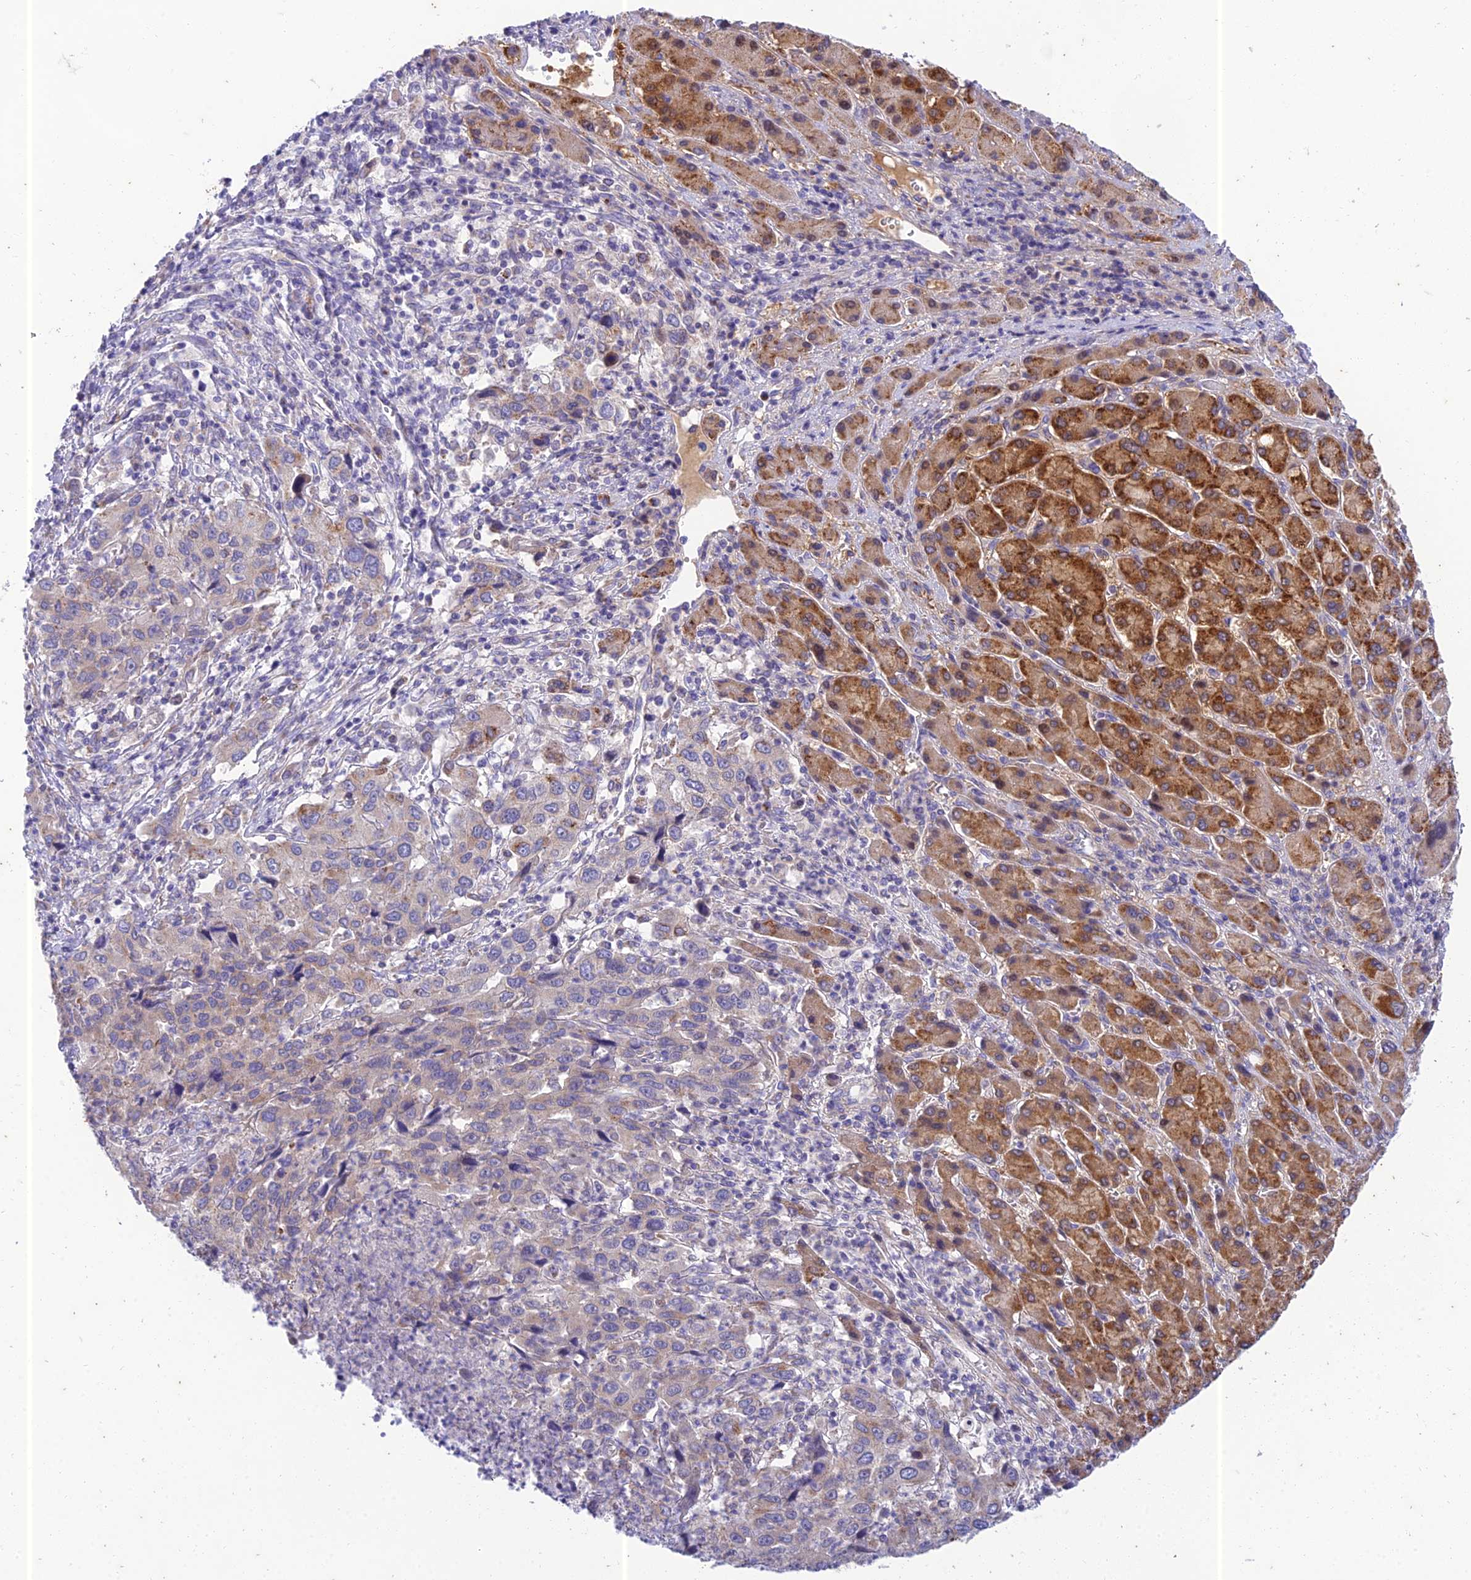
{"staining": {"intensity": "weak", "quantity": "<25%", "location": "cytoplasmic/membranous"}, "tissue": "liver cancer", "cell_type": "Tumor cells", "image_type": "cancer", "snomed": [{"axis": "morphology", "description": "Carcinoma, Hepatocellular, NOS"}, {"axis": "topography", "description": "Liver"}], "caption": "DAB (3,3'-diaminobenzidine) immunohistochemical staining of human liver cancer exhibits no significant positivity in tumor cells. (Stains: DAB (3,3'-diaminobenzidine) IHC with hematoxylin counter stain, Microscopy: brightfield microscopy at high magnification).", "gene": "PTCD2", "patient": {"sex": "male", "age": 63}}